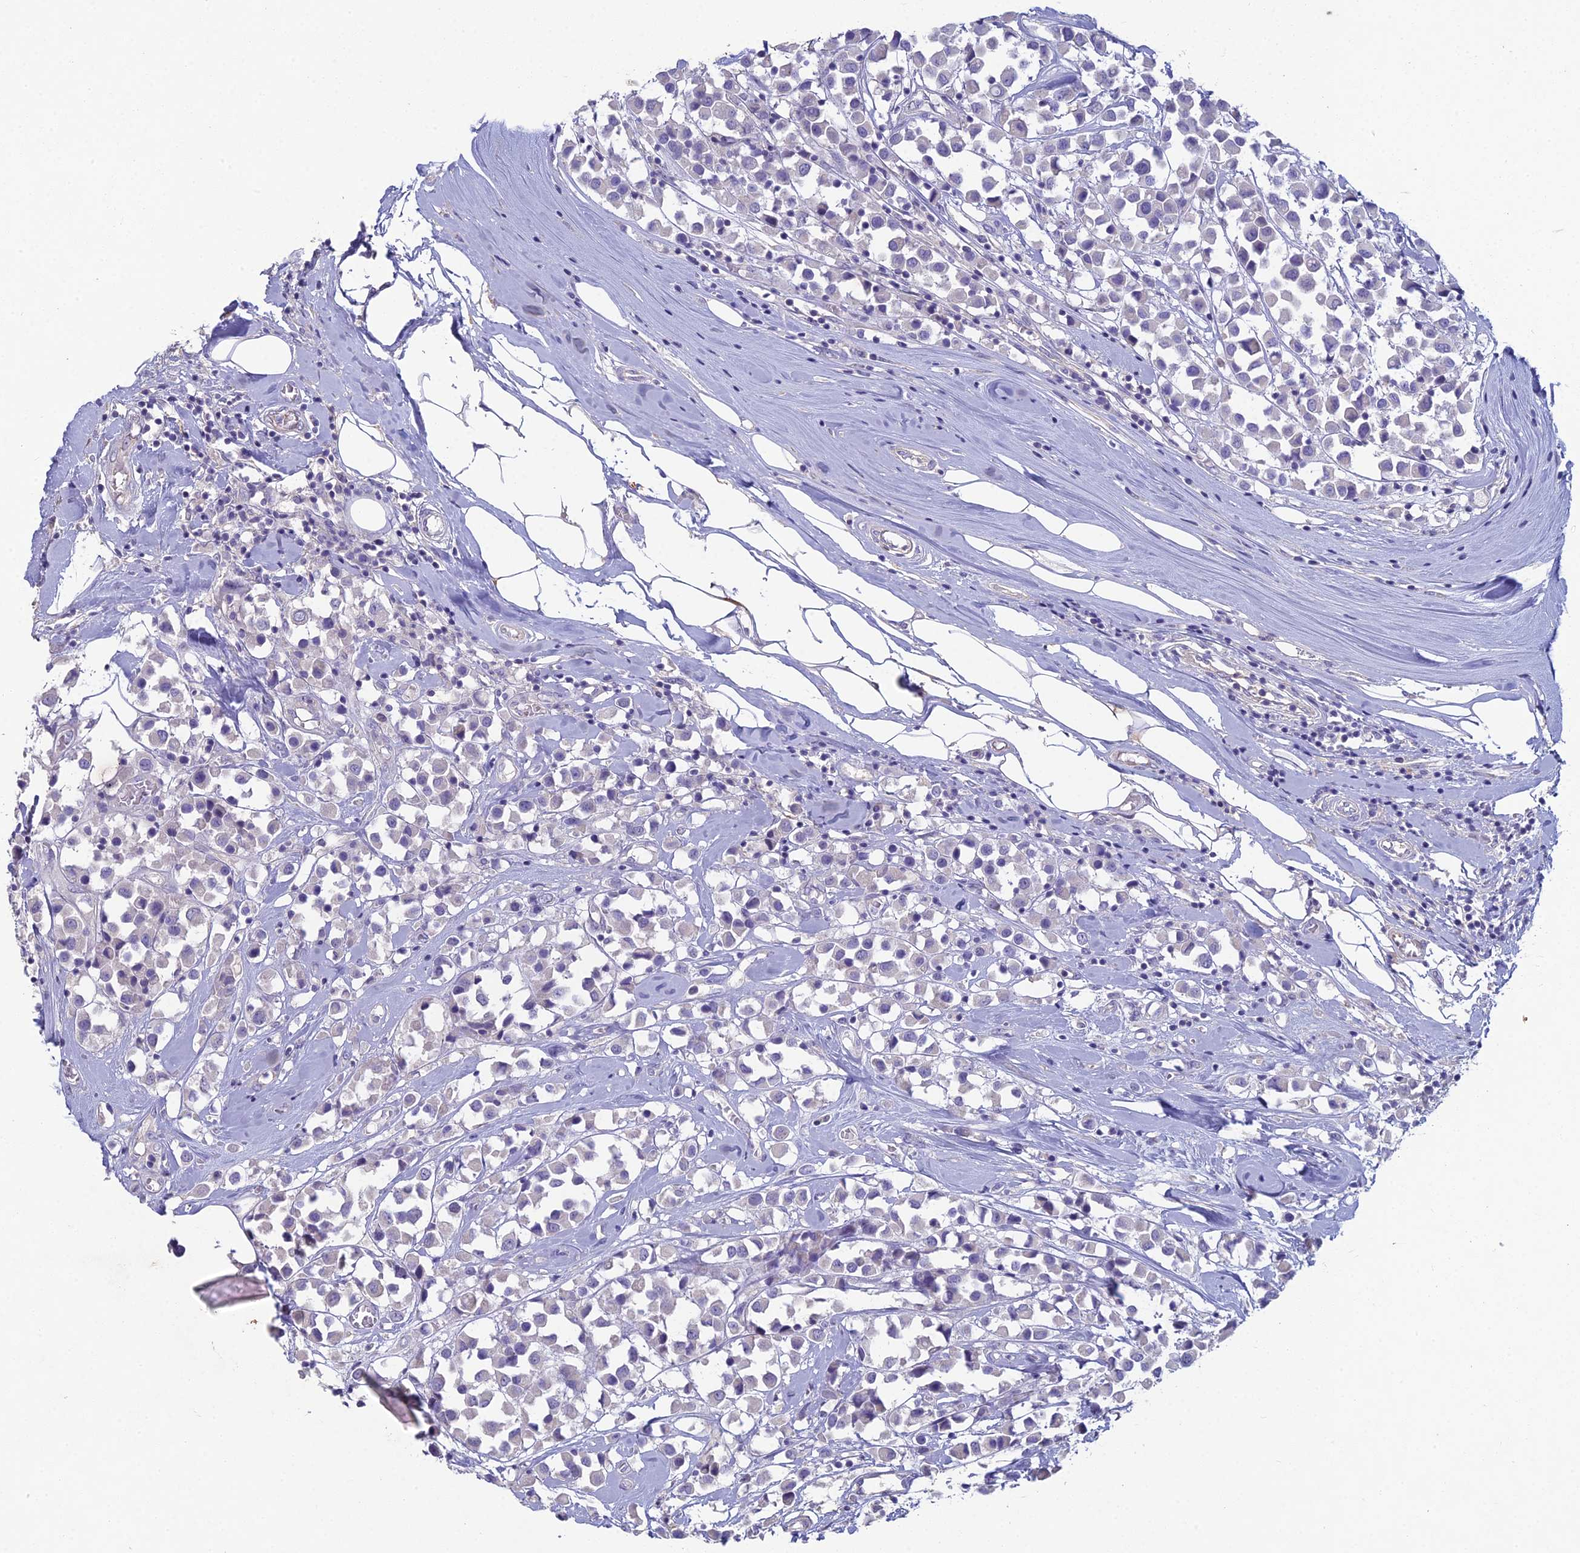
{"staining": {"intensity": "negative", "quantity": "none", "location": "none"}, "tissue": "breast cancer", "cell_type": "Tumor cells", "image_type": "cancer", "snomed": [{"axis": "morphology", "description": "Duct carcinoma"}, {"axis": "topography", "description": "Breast"}], "caption": "DAB immunohistochemical staining of breast cancer (infiltrating ductal carcinoma) reveals no significant staining in tumor cells.", "gene": "NCAM1", "patient": {"sex": "female", "age": 61}}